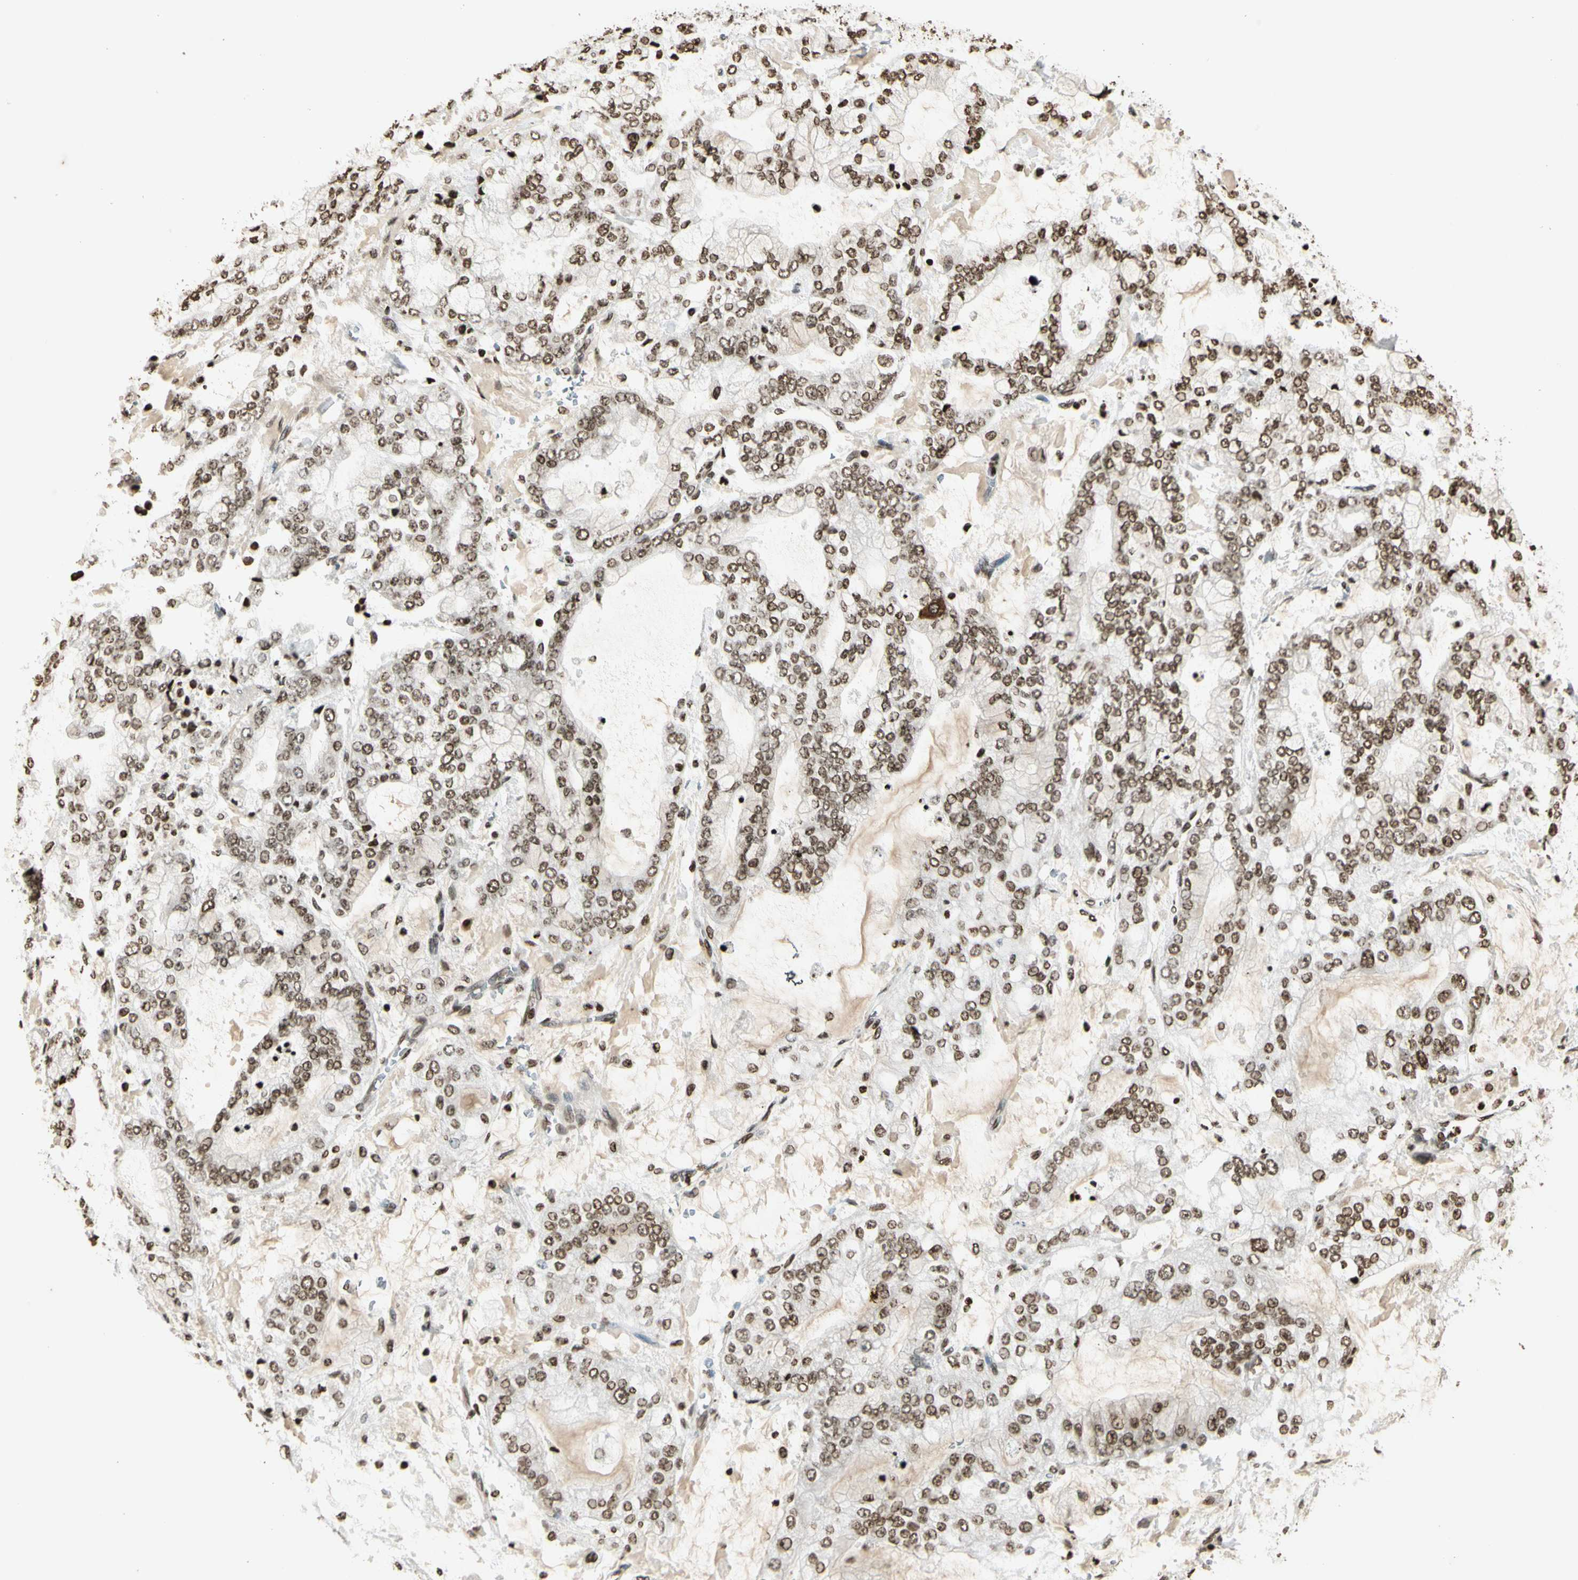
{"staining": {"intensity": "moderate", "quantity": ">75%", "location": "cytoplasmic/membranous,nuclear"}, "tissue": "stomach cancer", "cell_type": "Tumor cells", "image_type": "cancer", "snomed": [{"axis": "morphology", "description": "Adenocarcinoma, NOS"}, {"axis": "topography", "description": "Stomach"}], "caption": "Stomach cancer stained with a protein marker displays moderate staining in tumor cells.", "gene": "RORA", "patient": {"sex": "male", "age": 76}}